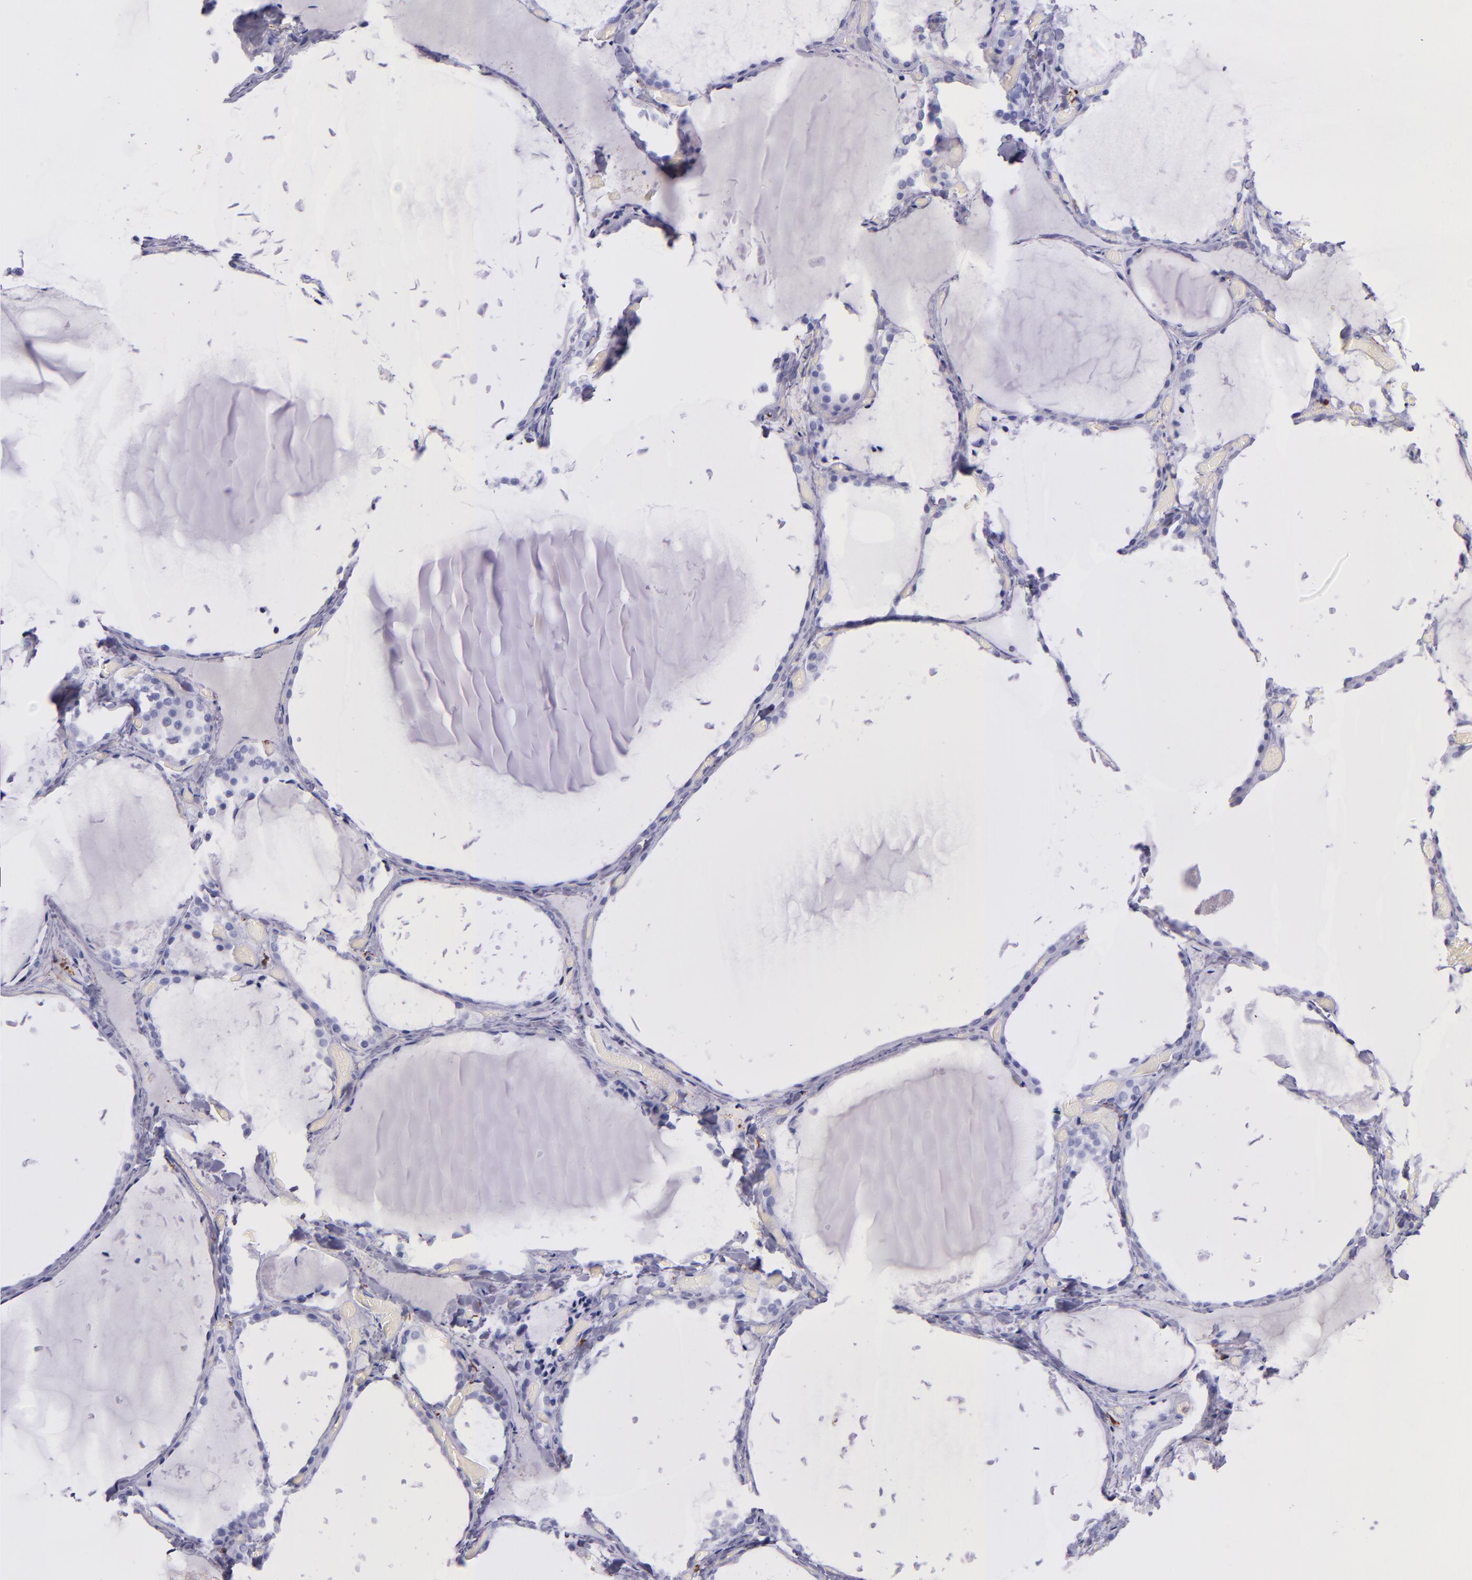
{"staining": {"intensity": "negative", "quantity": "none", "location": "none"}, "tissue": "thyroid gland", "cell_type": "Glandular cells", "image_type": "normal", "snomed": [{"axis": "morphology", "description": "Normal tissue, NOS"}, {"axis": "topography", "description": "Thyroid gland"}], "caption": "This is an immunohistochemistry (IHC) micrograph of unremarkable human thyroid gland. There is no staining in glandular cells.", "gene": "CD163", "patient": {"sex": "female", "age": 22}}